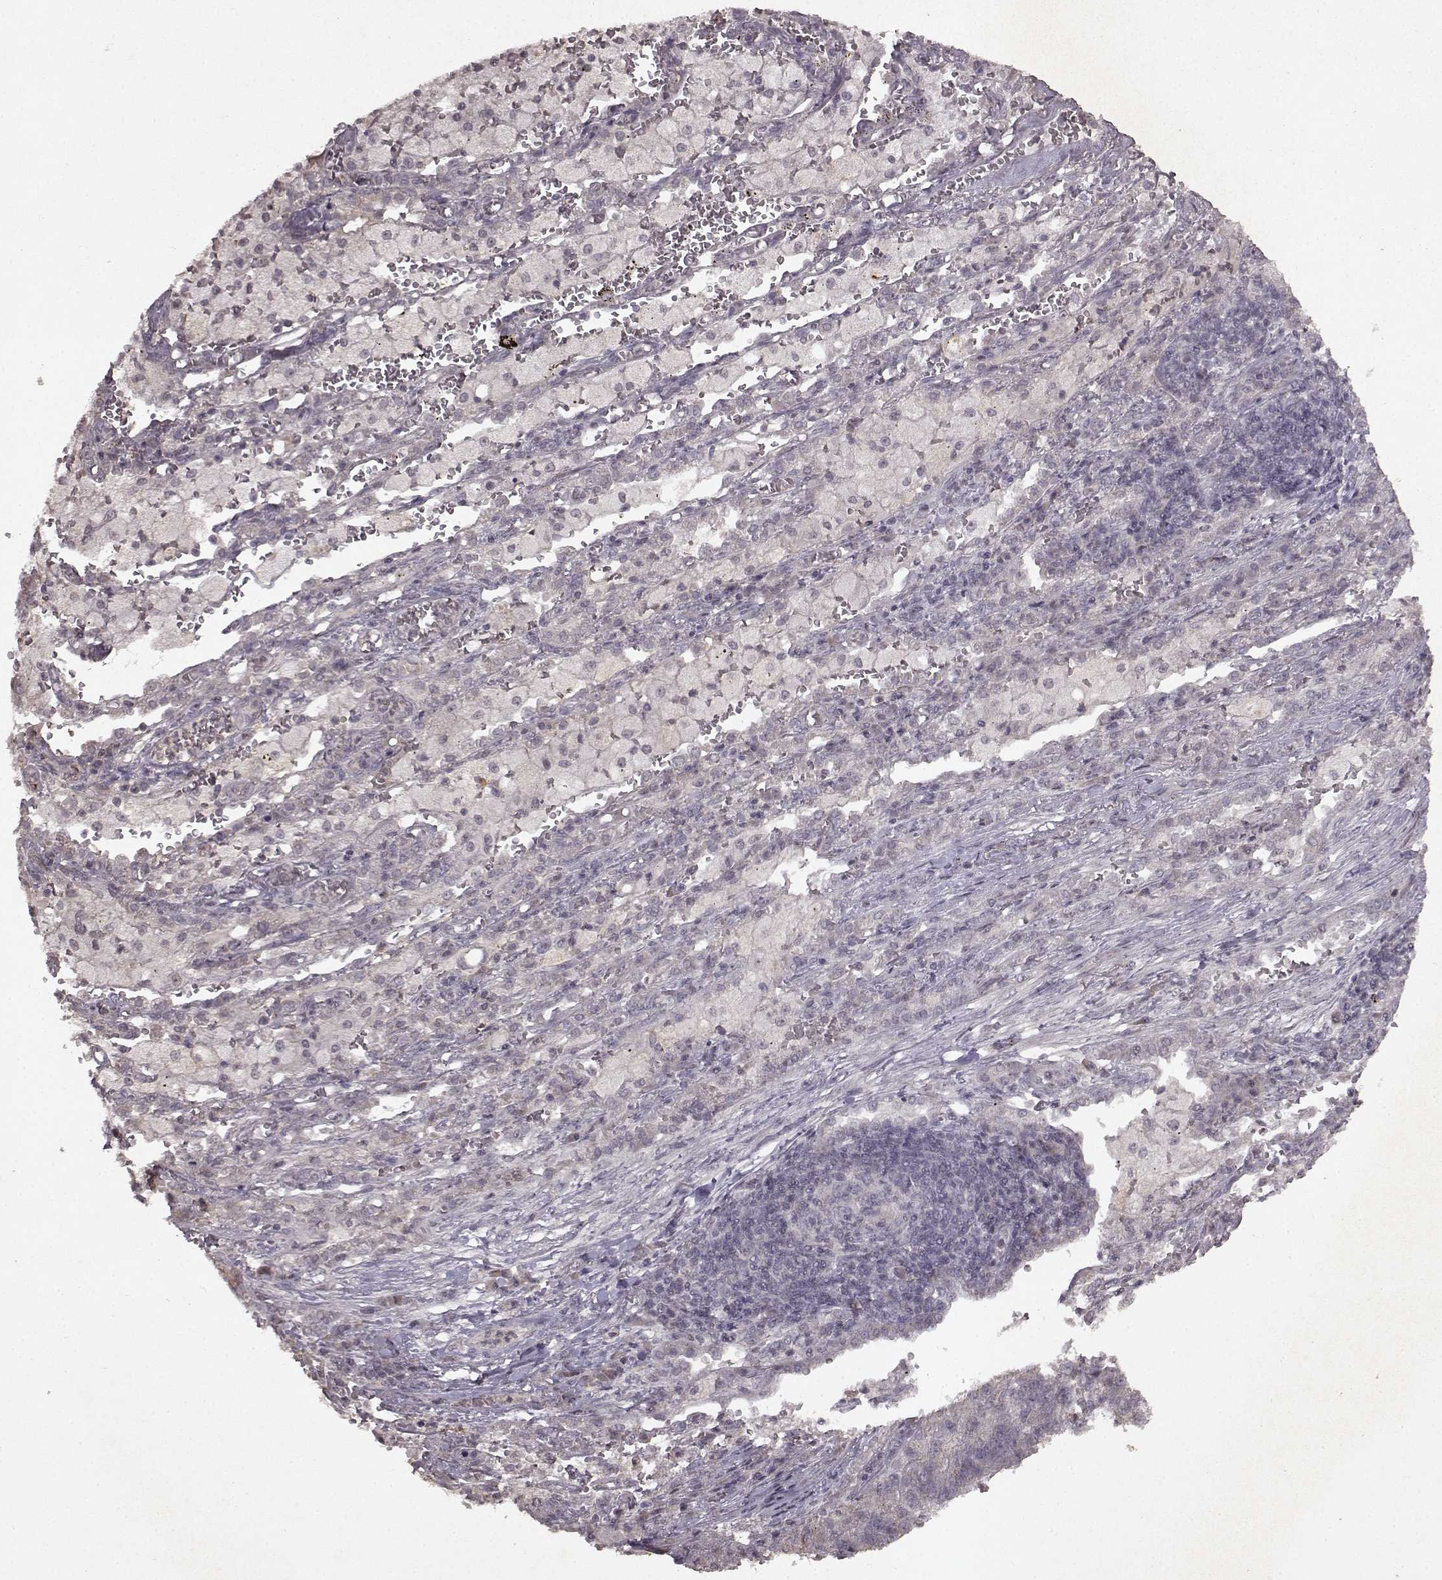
{"staining": {"intensity": "negative", "quantity": "none", "location": "none"}, "tissue": "lung cancer", "cell_type": "Tumor cells", "image_type": "cancer", "snomed": [{"axis": "morphology", "description": "Adenocarcinoma, NOS"}, {"axis": "topography", "description": "Lung"}], "caption": "Lung cancer was stained to show a protein in brown. There is no significant expression in tumor cells.", "gene": "LHB", "patient": {"sex": "male", "age": 57}}